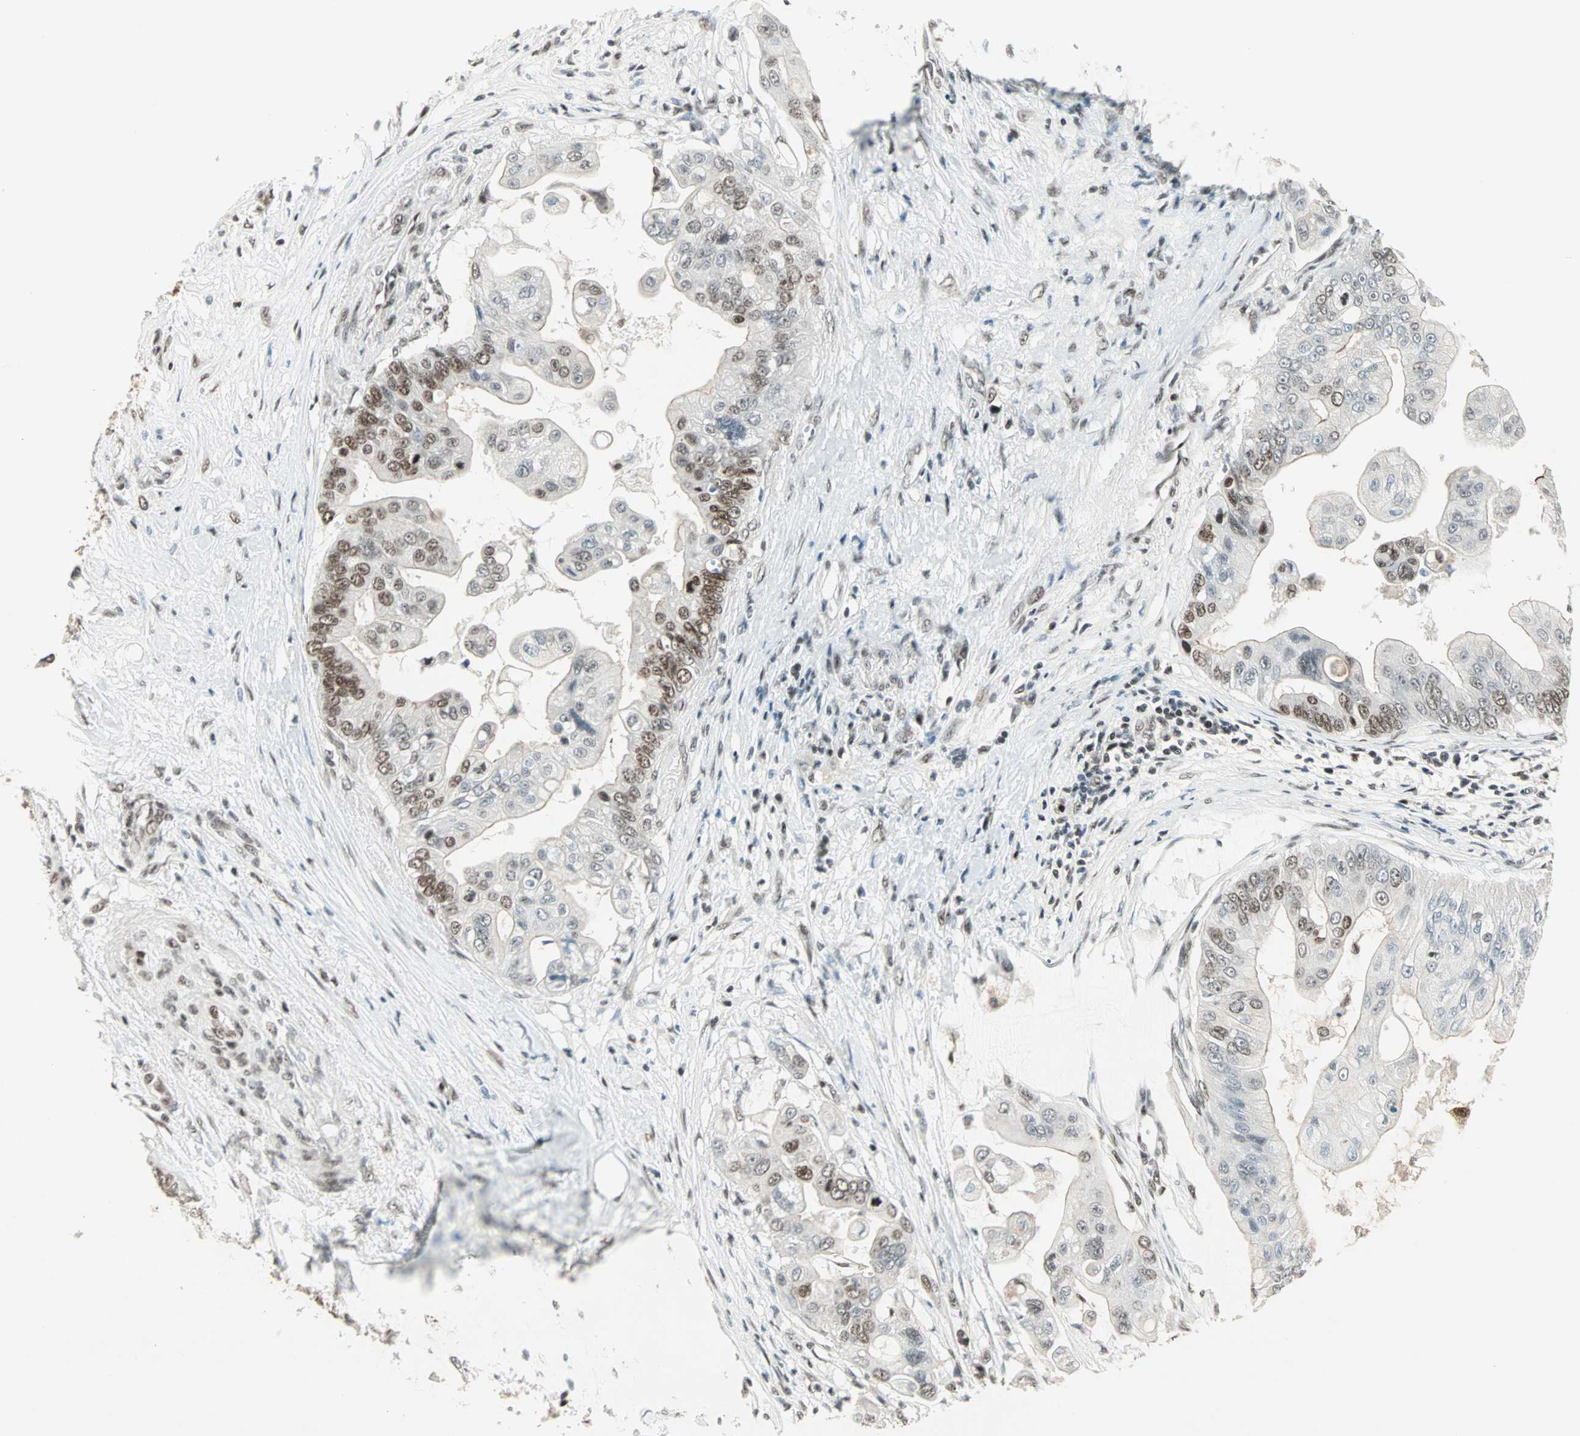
{"staining": {"intensity": "strong", "quantity": "25%-75%", "location": "nuclear"}, "tissue": "pancreatic cancer", "cell_type": "Tumor cells", "image_type": "cancer", "snomed": [{"axis": "morphology", "description": "Adenocarcinoma, NOS"}, {"axis": "topography", "description": "Pancreas"}], "caption": "This photomicrograph demonstrates immunohistochemistry staining of human pancreatic adenocarcinoma, with high strong nuclear staining in about 25%-75% of tumor cells.", "gene": "MDC1", "patient": {"sex": "female", "age": 75}}